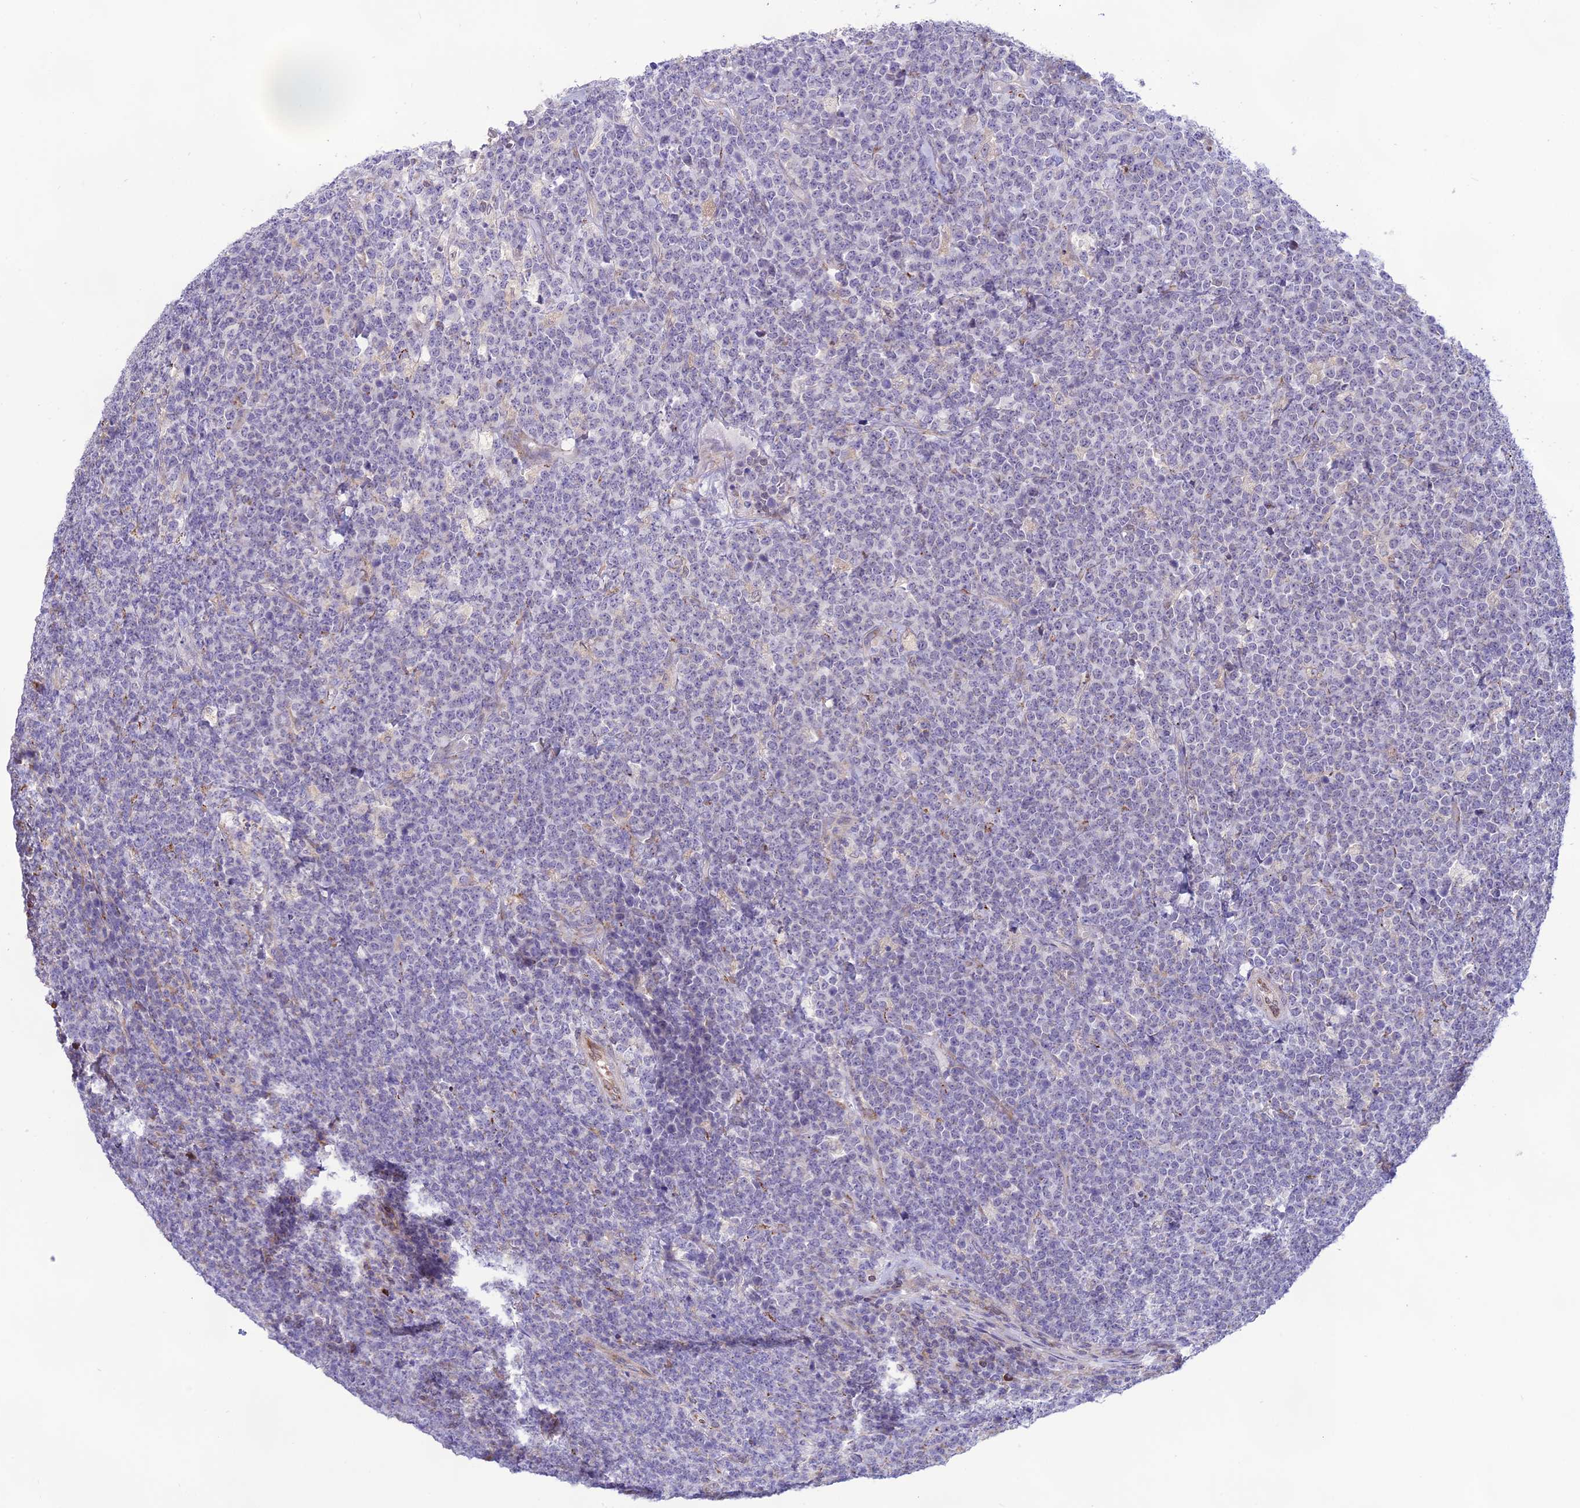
{"staining": {"intensity": "negative", "quantity": "none", "location": "none"}, "tissue": "lymphoma", "cell_type": "Tumor cells", "image_type": "cancer", "snomed": [{"axis": "morphology", "description": "Malignant lymphoma, non-Hodgkin's type, High grade"}, {"axis": "topography", "description": "Small intestine"}], "caption": "Immunohistochemistry (IHC) histopathology image of high-grade malignant lymphoma, non-Hodgkin's type stained for a protein (brown), which exhibits no expression in tumor cells.", "gene": "DOC2B", "patient": {"sex": "male", "age": 8}}